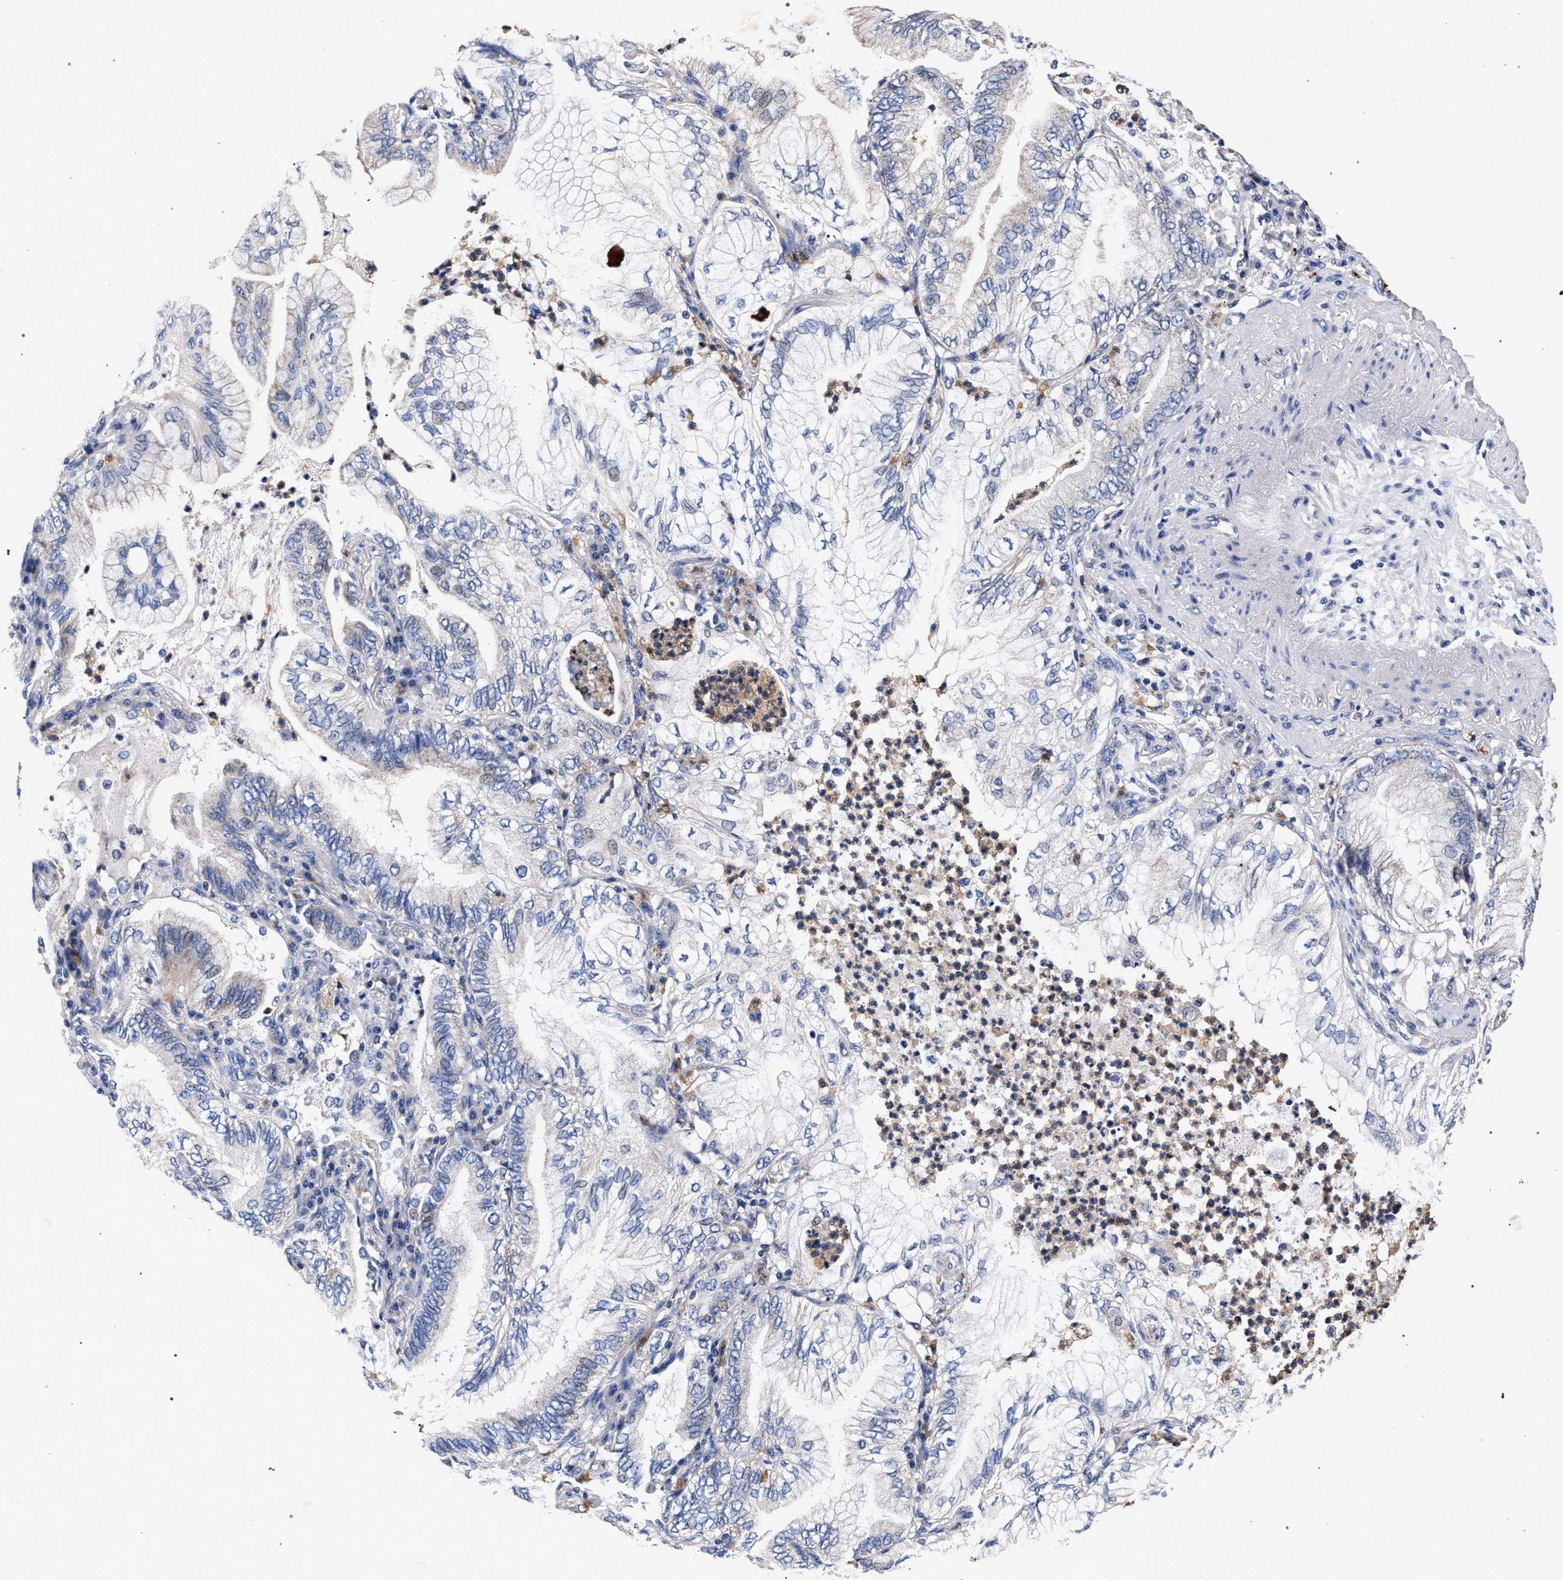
{"staining": {"intensity": "negative", "quantity": "none", "location": "none"}, "tissue": "lung cancer", "cell_type": "Tumor cells", "image_type": "cancer", "snomed": [{"axis": "morphology", "description": "Adenocarcinoma, NOS"}, {"axis": "topography", "description": "Lung"}], "caption": "The photomicrograph reveals no significant expression in tumor cells of lung cancer (adenocarcinoma).", "gene": "HSD17B14", "patient": {"sex": "female", "age": 70}}